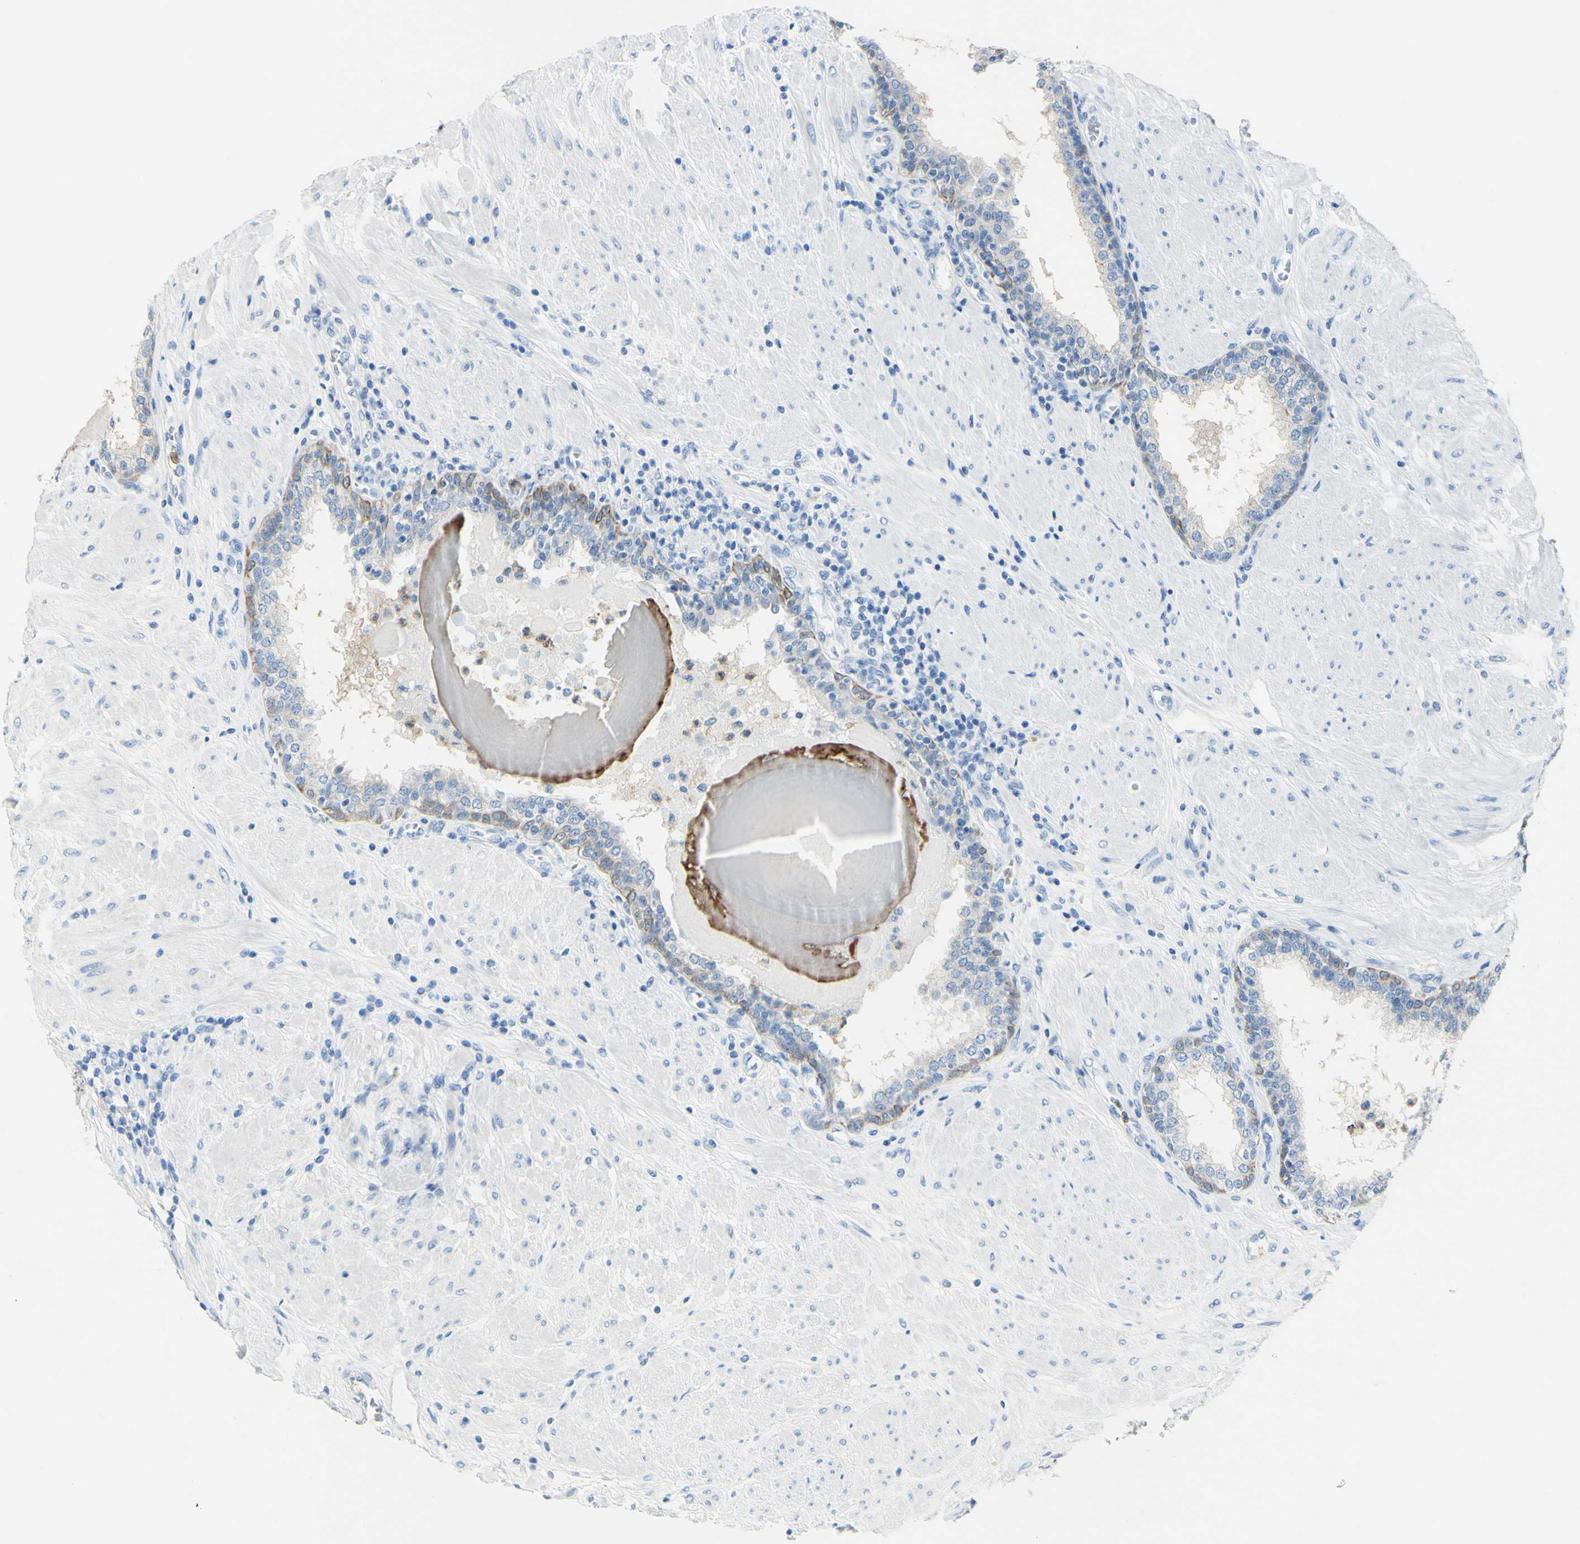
{"staining": {"intensity": "moderate", "quantity": "25%-75%", "location": "cytoplasmic/membranous"}, "tissue": "prostate", "cell_type": "Glandular cells", "image_type": "normal", "snomed": [{"axis": "morphology", "description": "Normal tissue, NOS"}, {"axis": "topography", "description": "Prostate"}], "caption": "Protein expression by immunohistochemistry (IHC) reveals moderate cytoplasmic/membranous positivity in about 25%-75% of glandular cells in benign prostate.", "gene": "ZNF557", "patient": {"sex": "male", "age": 51}}